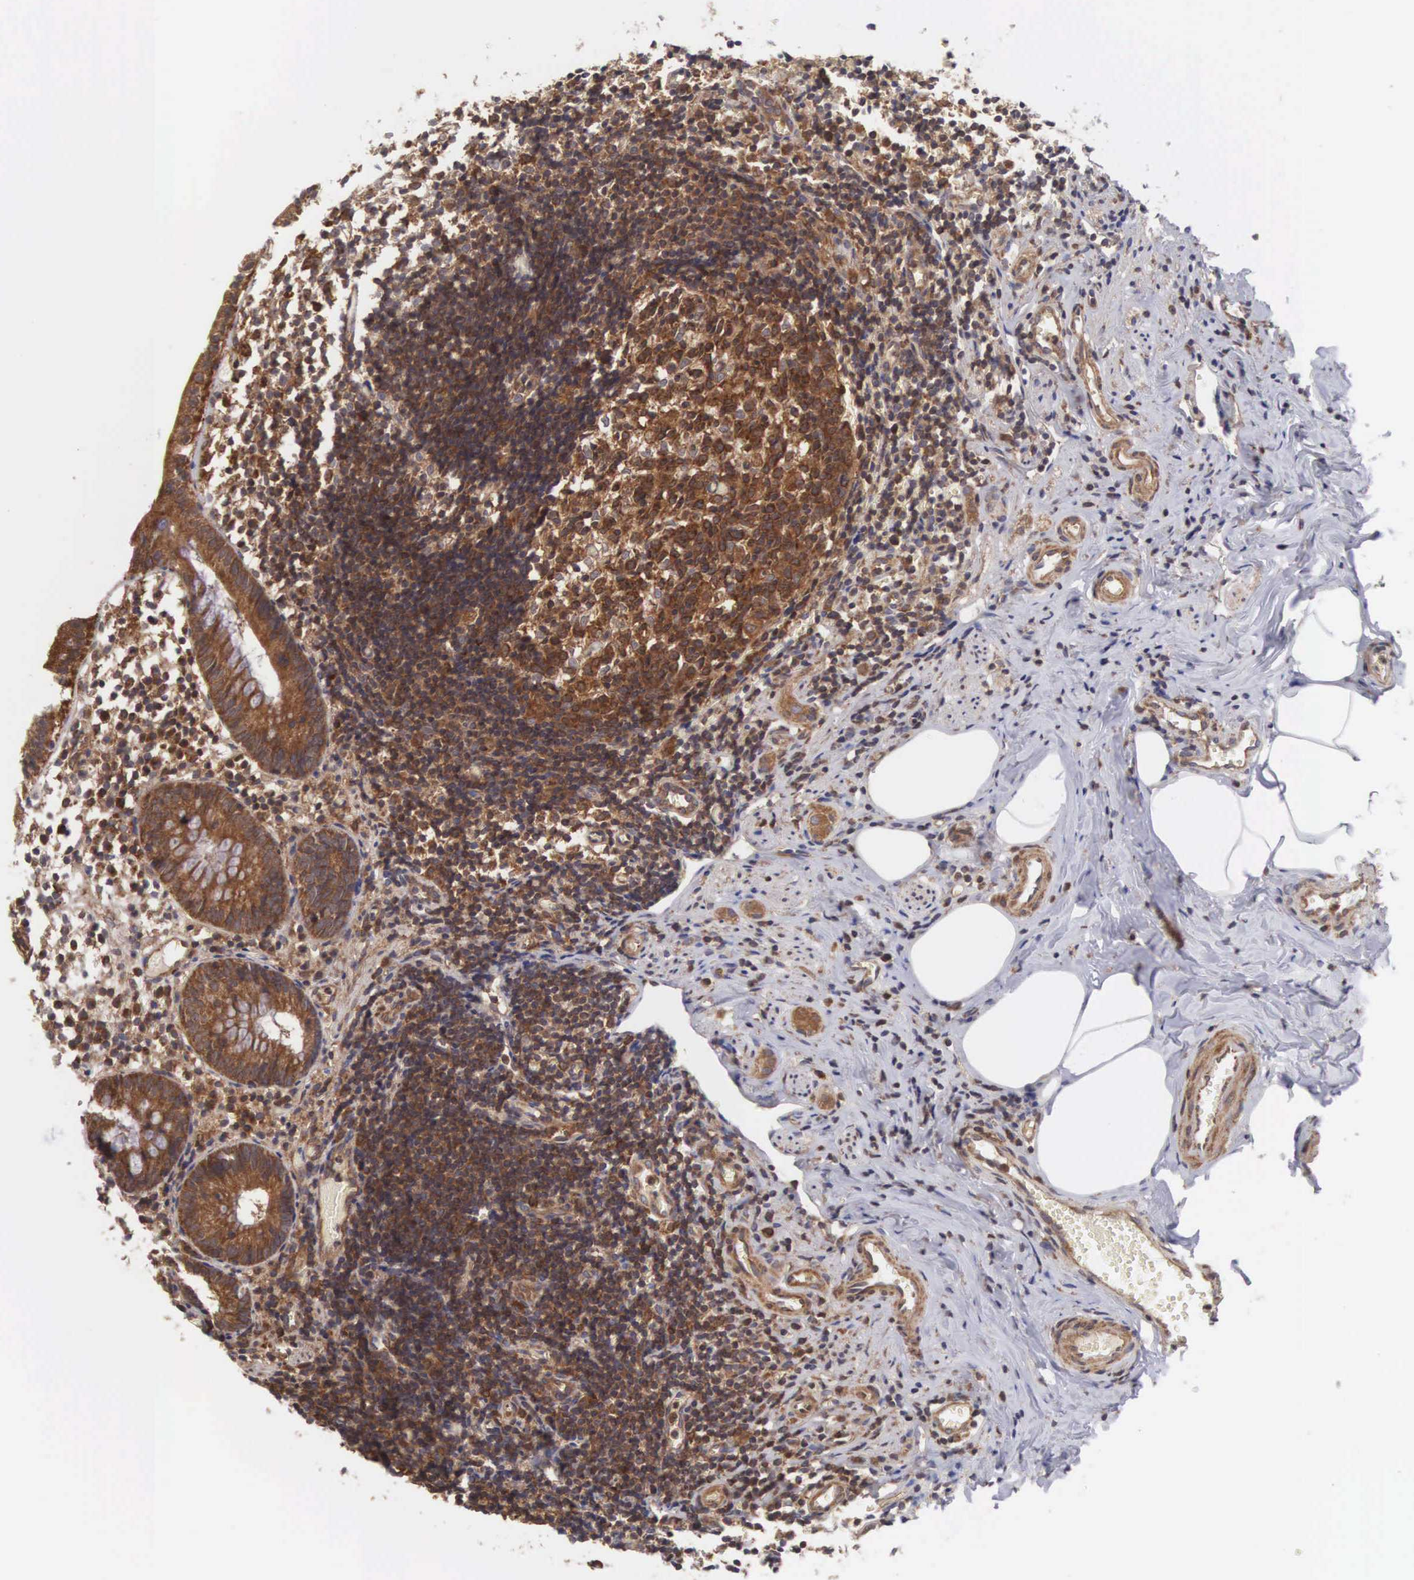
{"staining": {"intensity": "strong", "quantity": ">75%", "location": "cytoplasmic/membranous"}, "tissue": "appendix", "cell_type": "Glandular cells", "image_type": "normal", "snomed": [{"axis": "morphology", "description": "Normal tissue, NOS"}, {"axis": "topography", "description": "Appendix"}], "caption": "High-magnification brightfield microscopy of unremarkable appendix stained with DAB (3,3'-diaminobenzidine) (brown) and counterstained with hematoxylin (blue). glandular cells exhibit strong cytoplasmic/membranous staining is identified in about>75% of cells.", "gene": "DHRS1", "patient": {"sex": "male", "age": 25}}